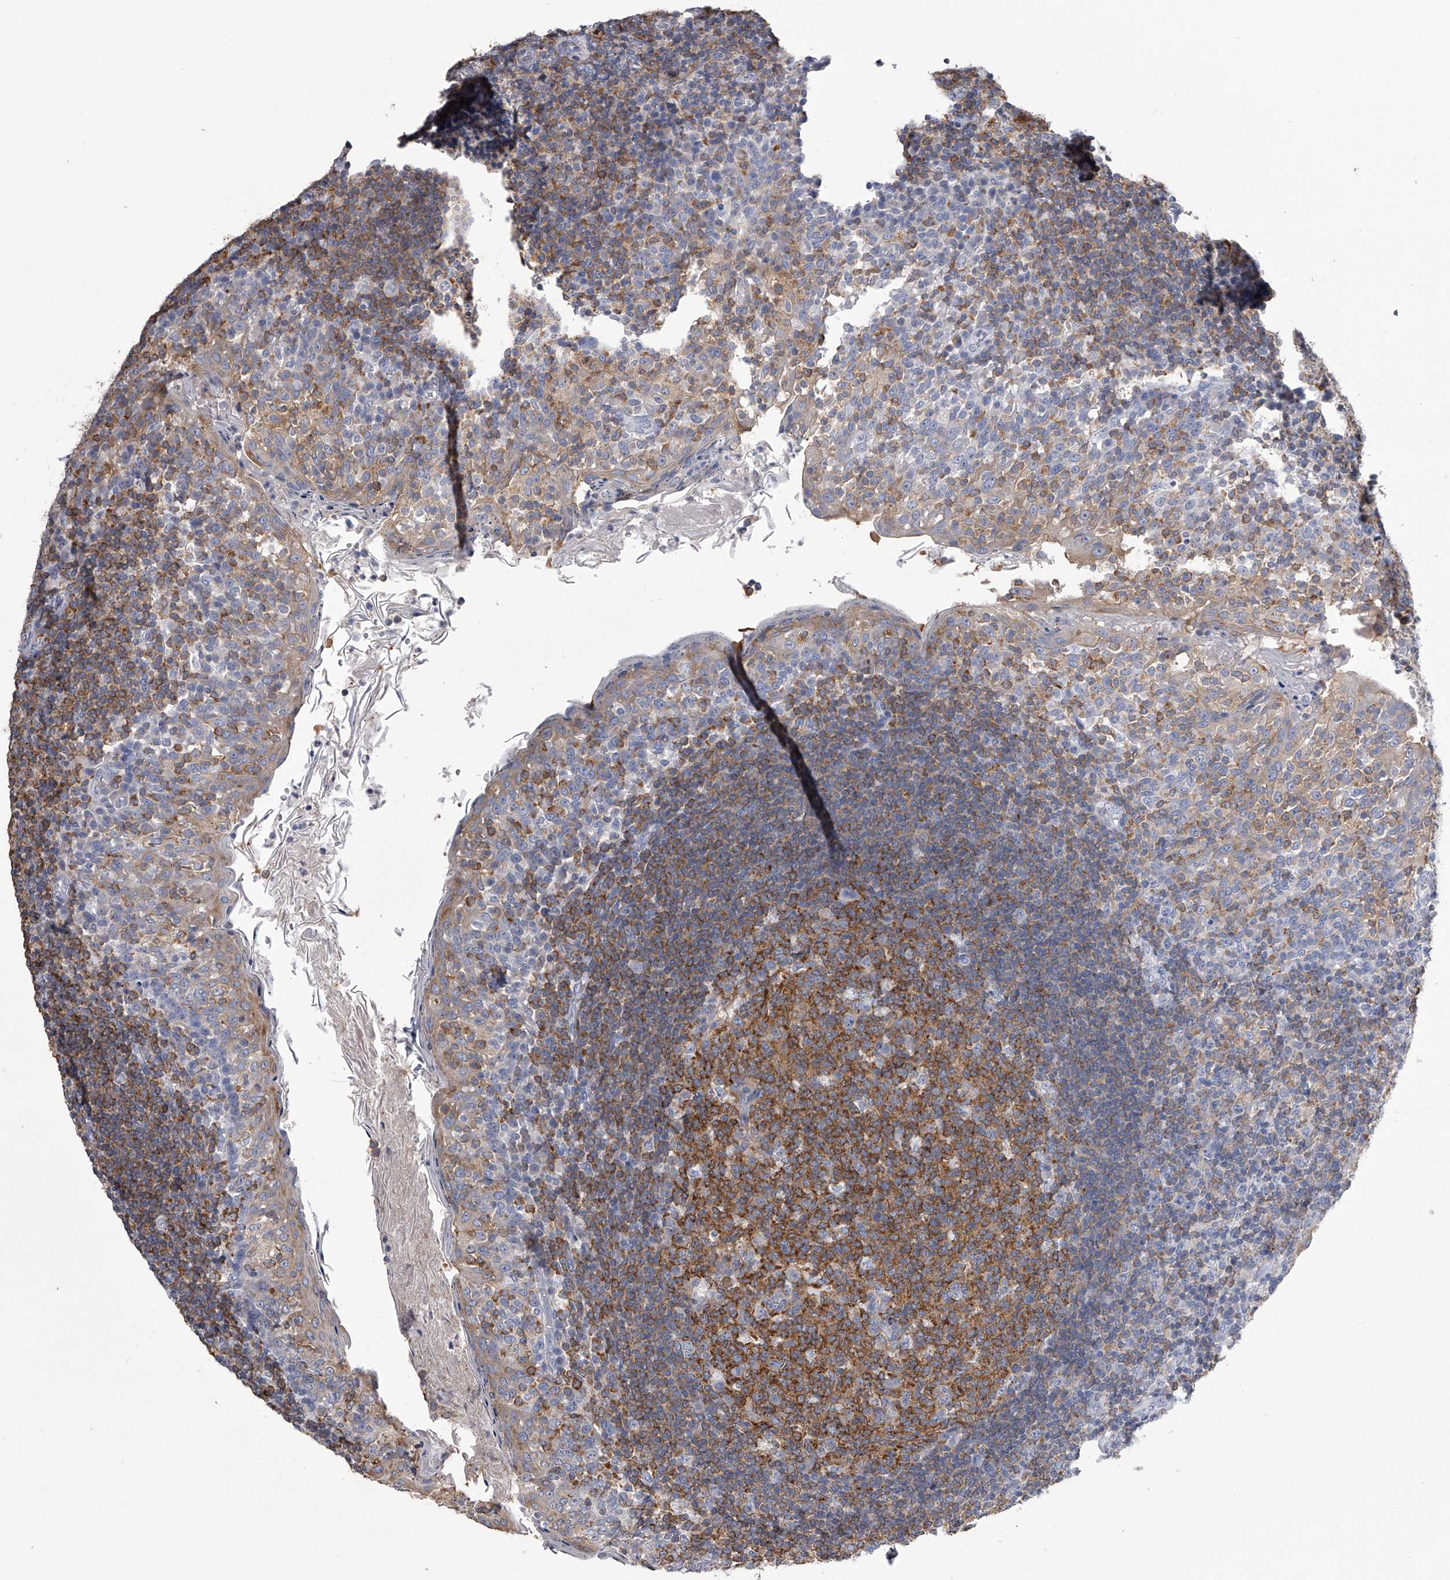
{"staining": {"intensity": "moderate", "quantity": ">75%", "location": "cytoplasmic/membranous"}, "tissue": "tonsil", "cell_type": "Germinal center cells", "image_type": "normal", "snomed": [{"axis": "morphology", "description": "Normal tissue, NOS"}, {"axis": "topography", "description": "Tonsil"}], "caption": "This image shows IHC staining of benign tonsil, with medium moderate cytoplasmic/membranous positivity in approximately >75% of germinal center cells.", "gene": "TASP1", "patient": {"sex": "female", "age": 19}}